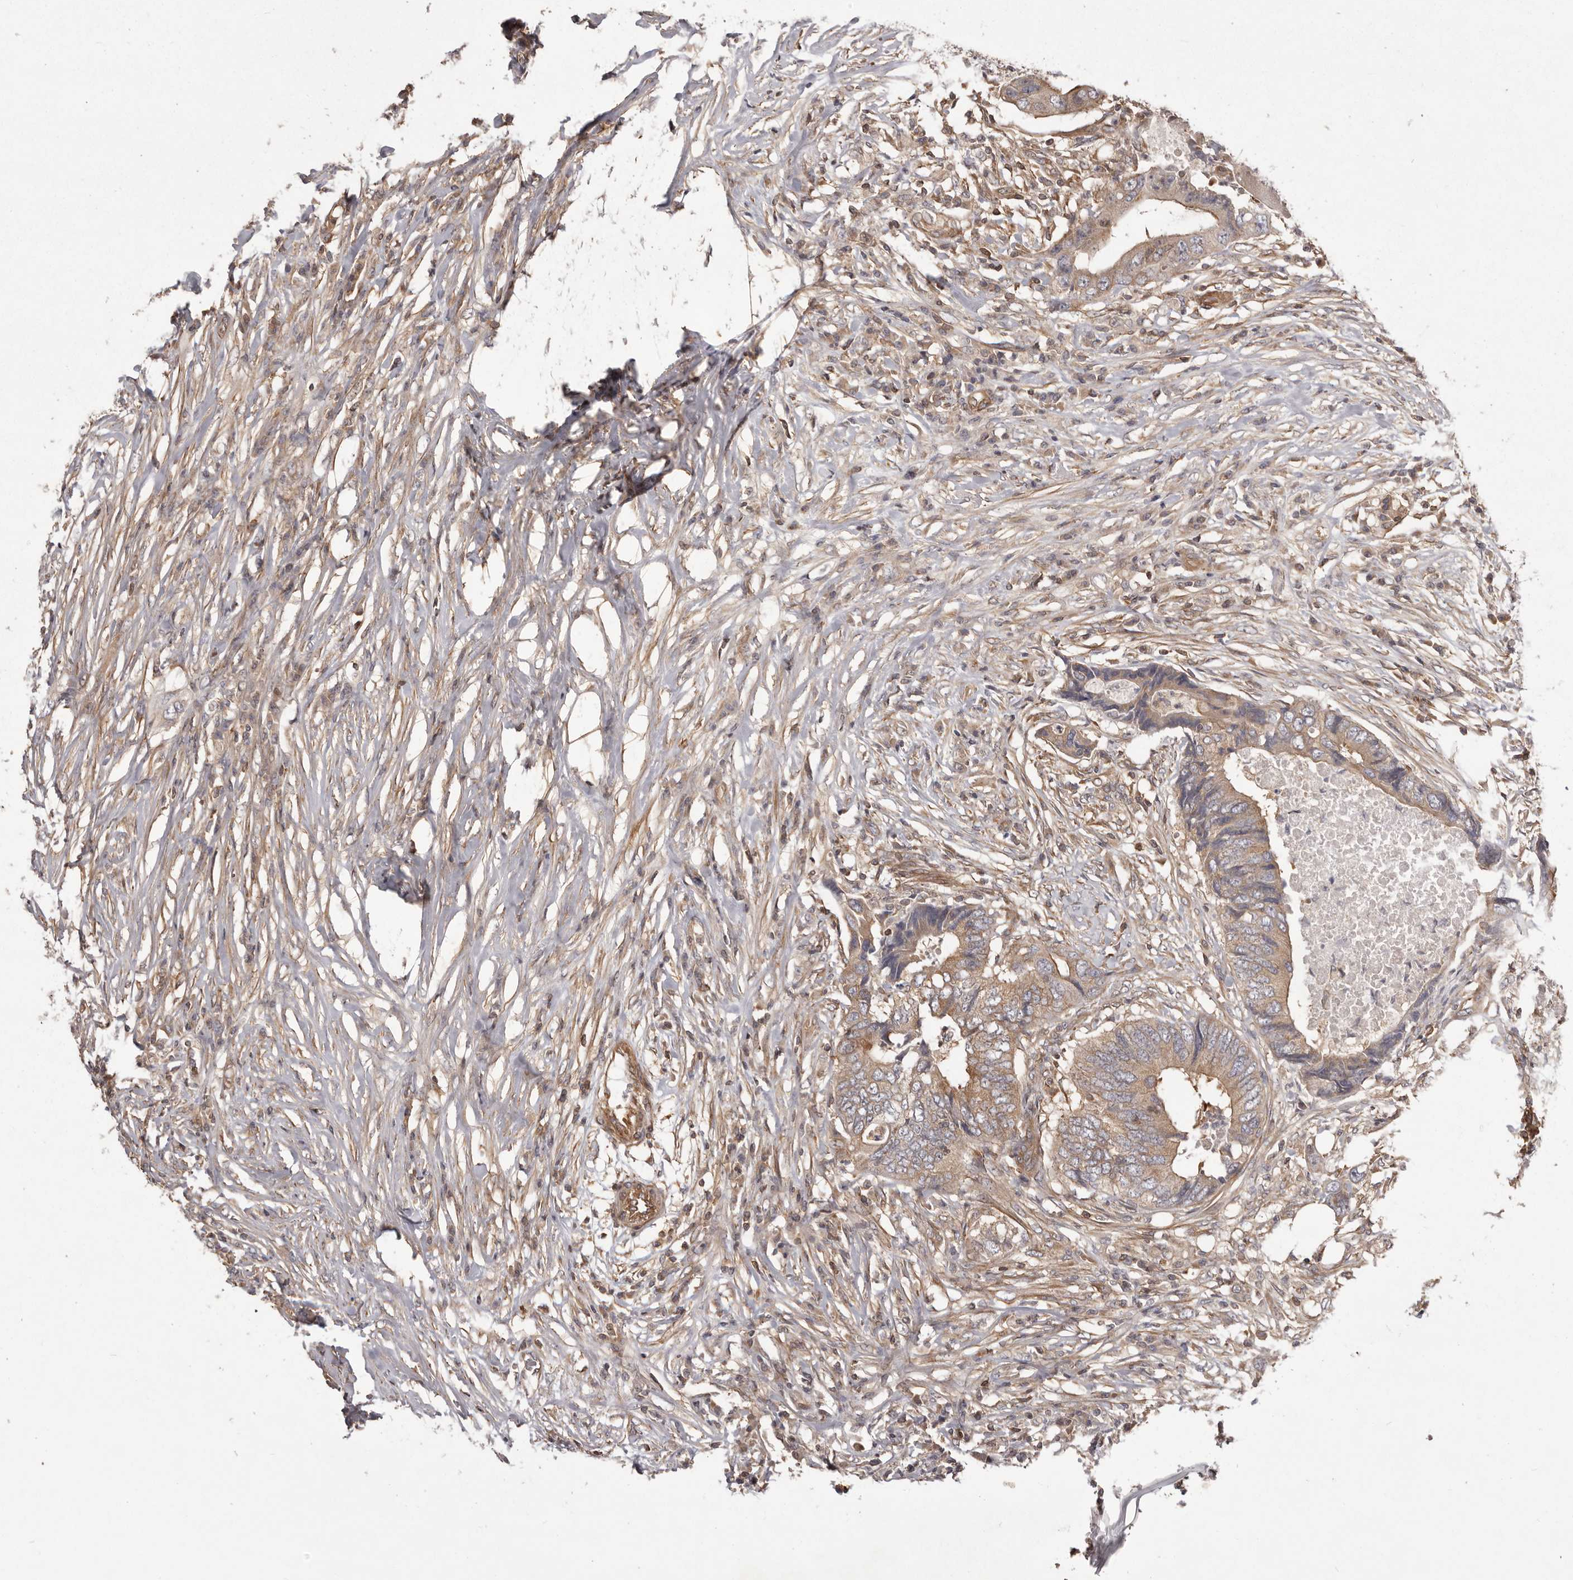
{"staining": {"intensity": "weak", "quantity": ">75%", "location": "cytoplasmic/membranous"}, "tissue": "colorectal cancer", "cell_type": "Tumor cells", "image_type": "cancer", "snomed": [{"axis": "morphology", "description": "Adenocarcinoma, NOS"}, {"axis": "topography", "description": "Colon"}], "caption": "Protein staining of colorectal cancer tissue reveals weak cytoplasmic/membranous staining in approximately >75% of tumor cells.", "gene": "NFKBIA", "patient": {"sex": "male", "age": 71}}